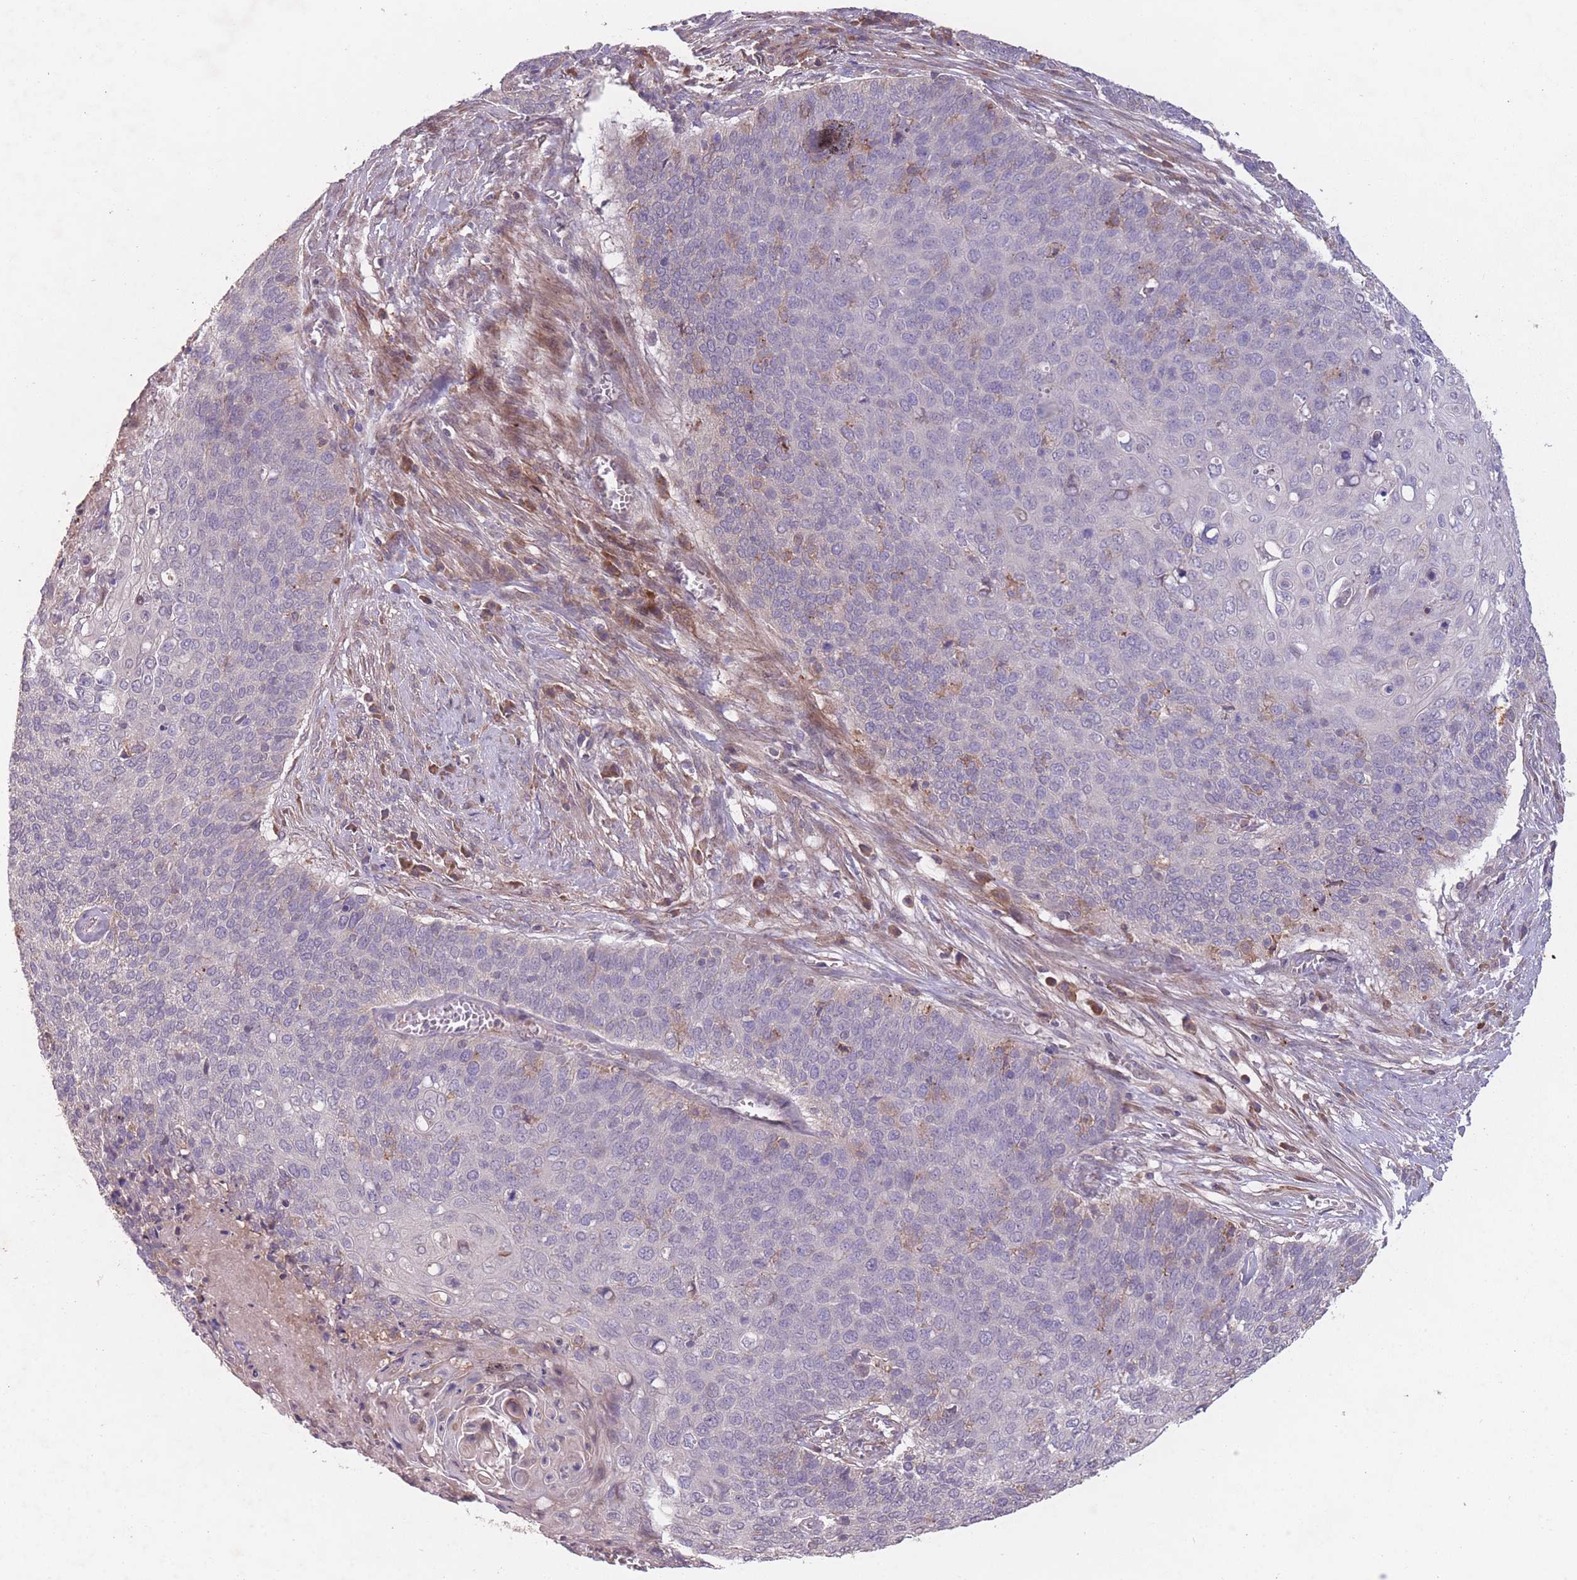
{"staining": {"intensity": "negative", "quantity": "none", "location": "none"}, "tissue": "cervical cancer", "cell_type": "Tumor cells", "image_type": "cancer", "snomed": [{"axis": "morphology", "description": "Squamous cell carcinoma, NOS"}, {"axis": "topography", "description": "Cervix"}], "caption": "Cervical cancer (squamous cell carcinoma) was stained to show a protein in brown. There is no significant expression in tumor cells.", "gene": "OR2V2", "patient": {"sex": "female", "age": 39}}